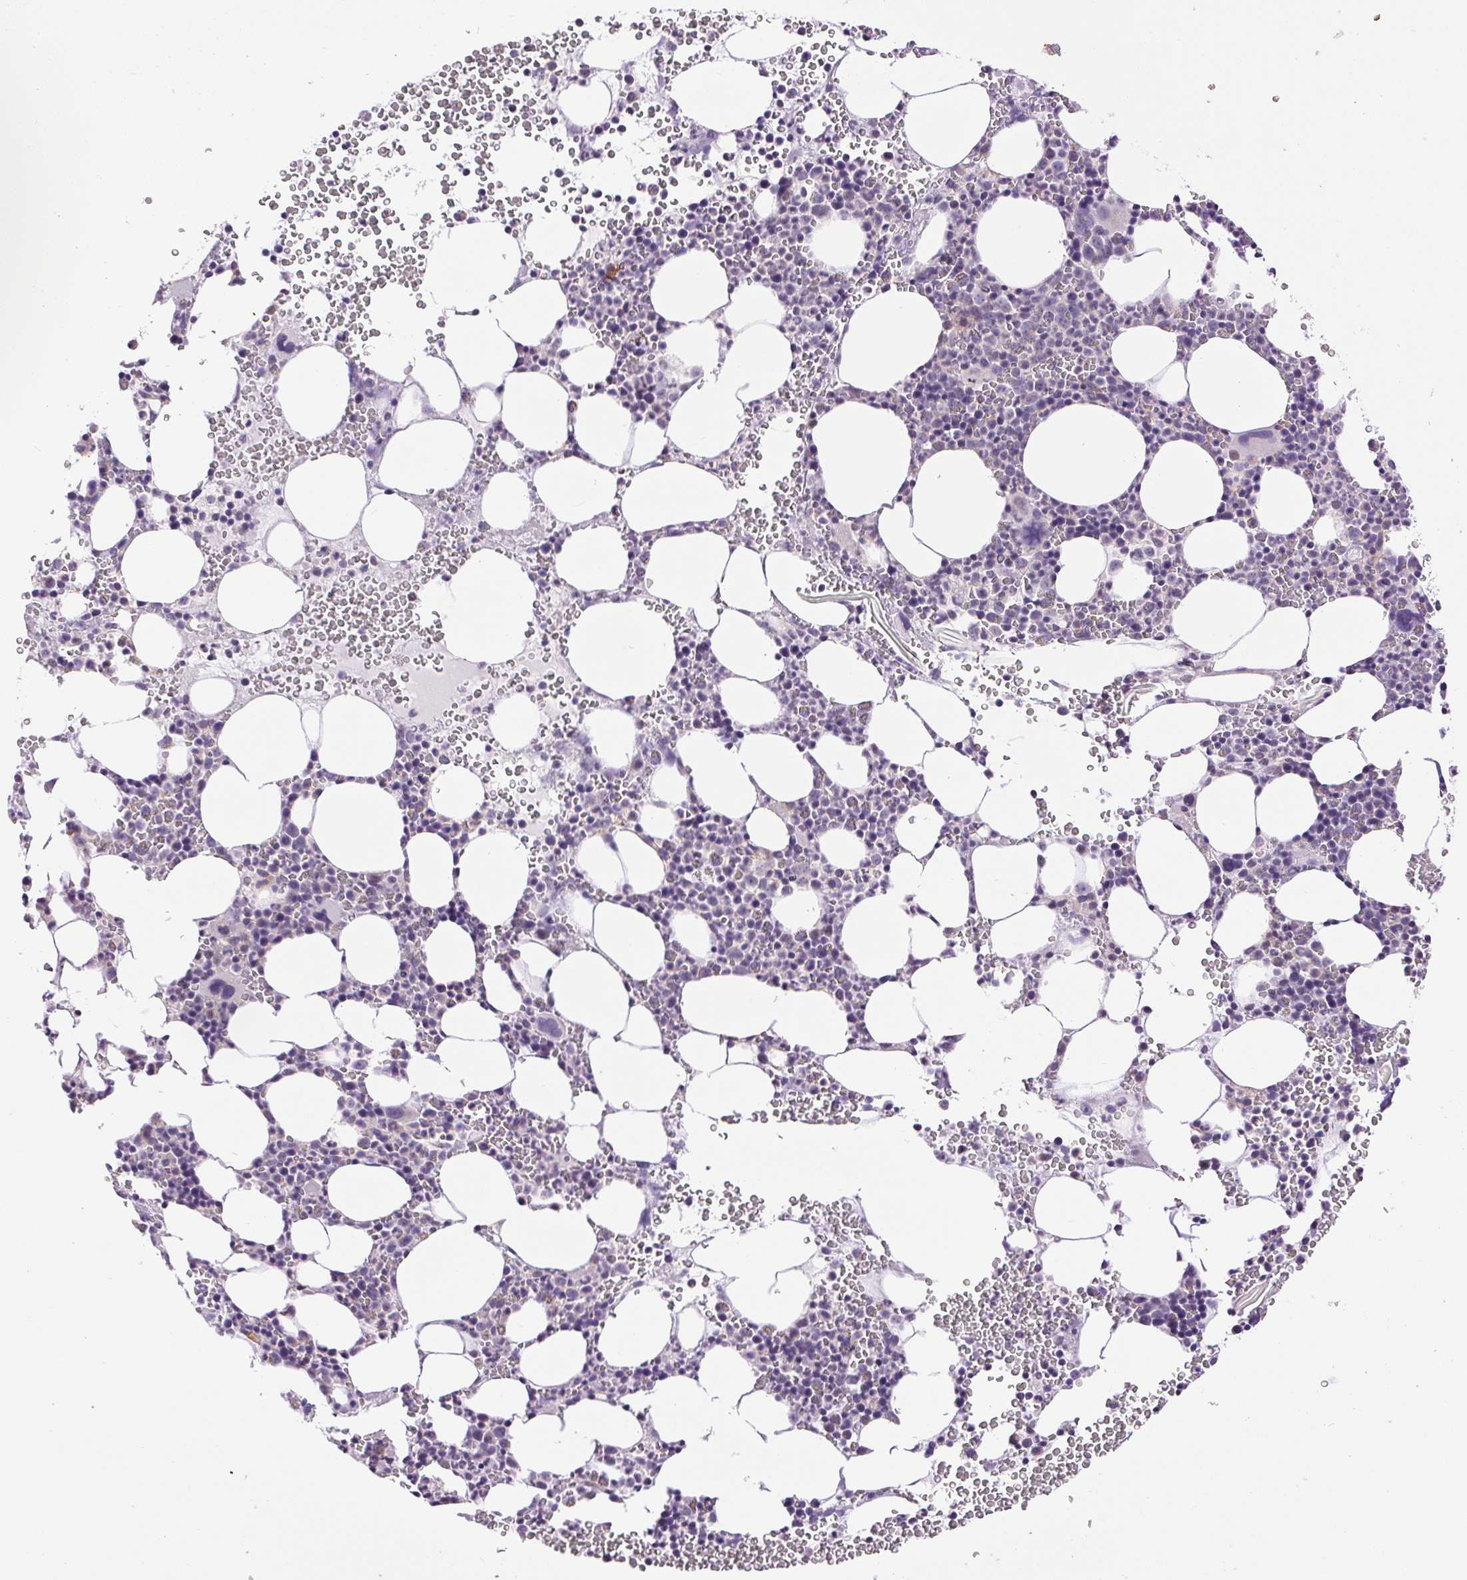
{"staining": {"intensity": "negative", "quantity": "none", "location": "none"}, "tissue": "bone marrow", "cell_type": "Hematopoietic cells", "image_type": "normal", "snomed": [{"axis": "morphology", "description": "Normal tissue, NOS"}, {"axis": "topography", "description": "Bone marrow"}], "caption": "Photomicrograph shows no protein expression in hematopoietic cells of normal bone marrow. The staining is performed using DAB (3,3'-diaminobenzidine) brown chromogen with nuclei counter-stained in using hematoxylin.", "gene": "SMIM13", "patient": {"sex": "male", "age": 82}}